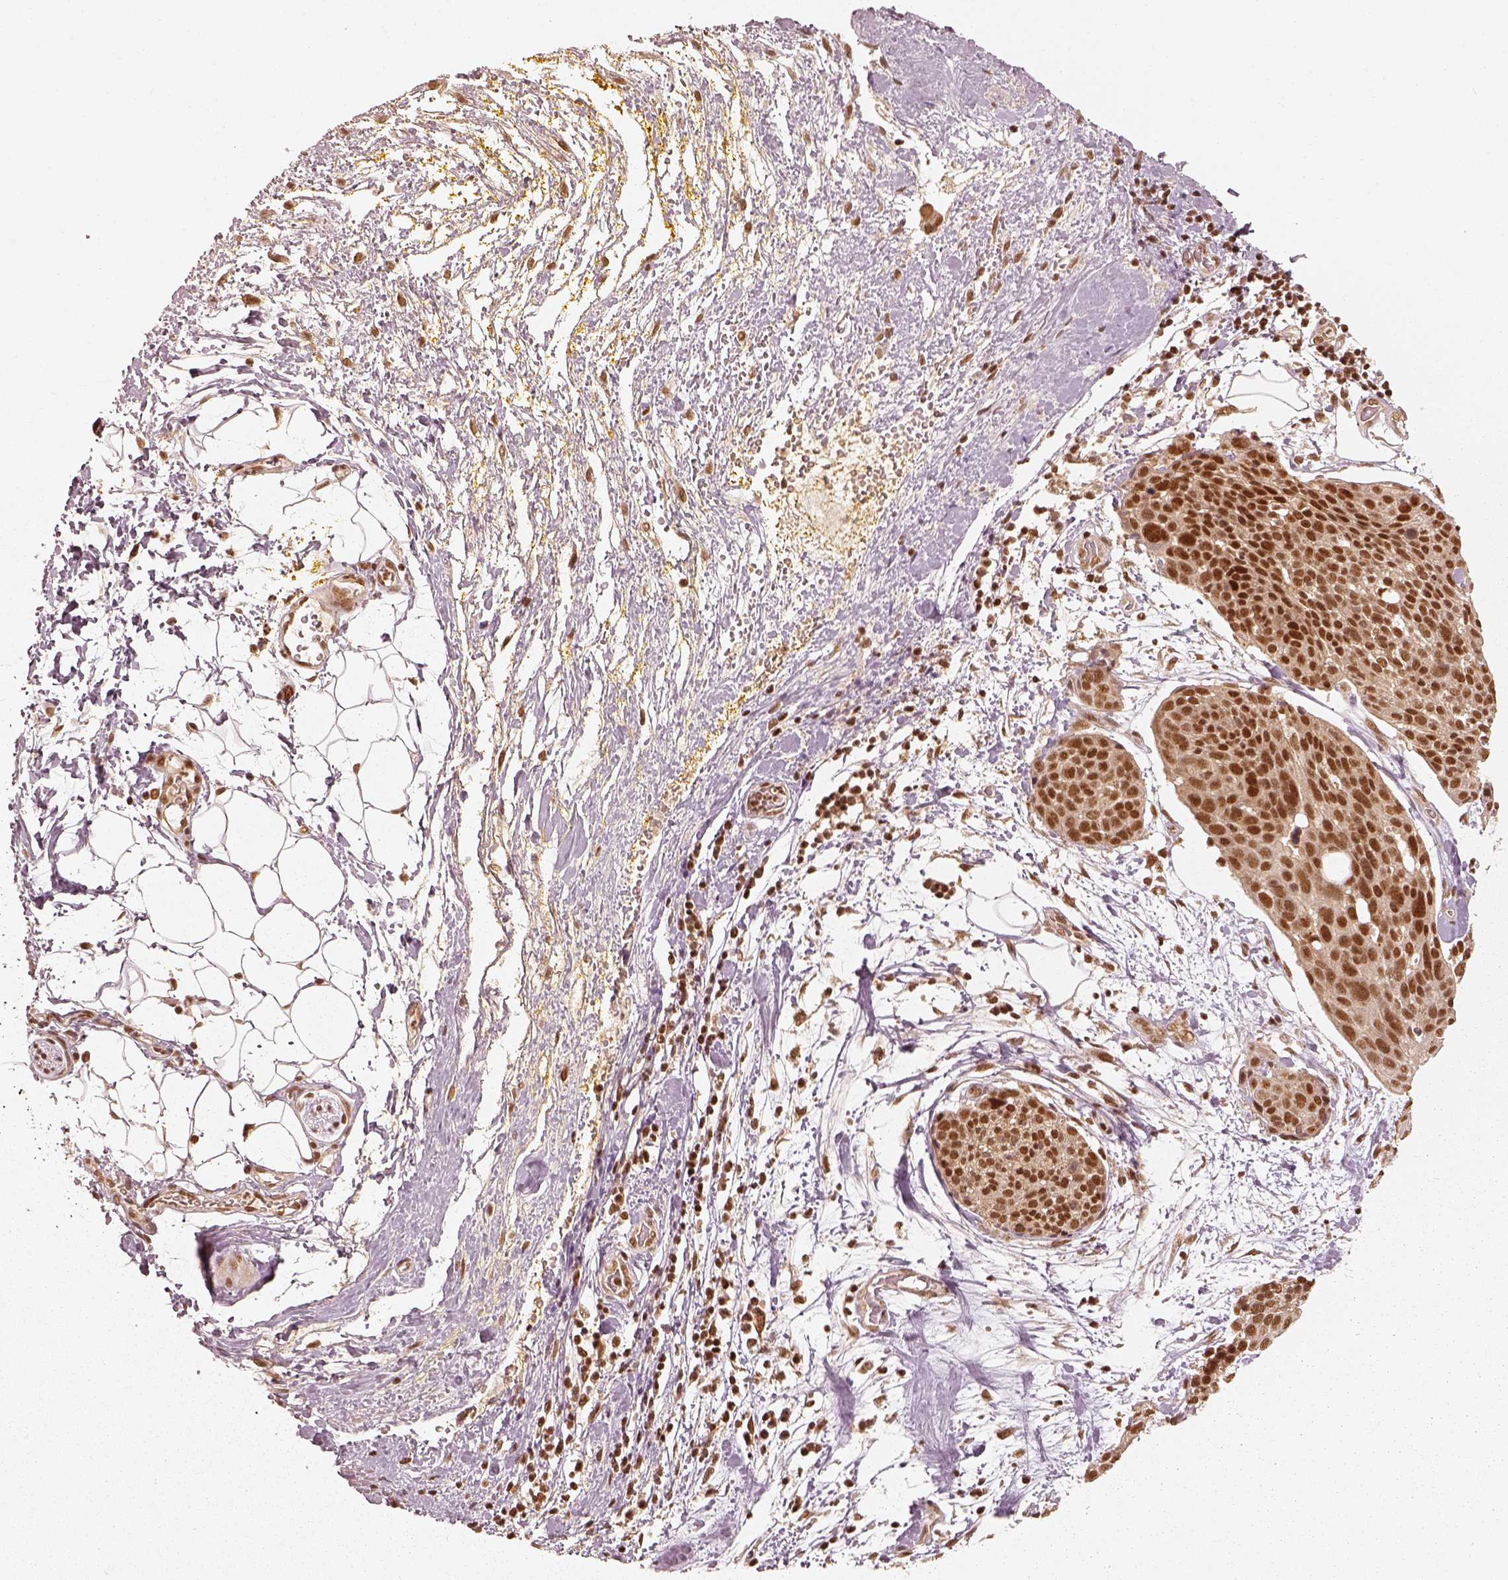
{"staining": {"intensity": "moderate", "quantity": ">75%", "location": "nuclear"}, "tissue": "cervical cancer", "cell_type": "Tumor cells", "image_type": "cancer", "snomed": [{"axis": "morphology", "description": "Squamous cell carcinoma, NOS"}, {"axis": "topography", "description": "Cervix"}], "caption": "High-magnification brightfield microscopy of squamous cell carcinoma (cervical) stained with DAB (3,3'-diaminobenzidine) (brown) and counterstained with hematoxylin (blue). tumor cells exhibit moderate nuclear positivity is seen in approximately>75% of cells.", "gene": "GMEB2", "patient": {"sex": "female", "age": 39}}